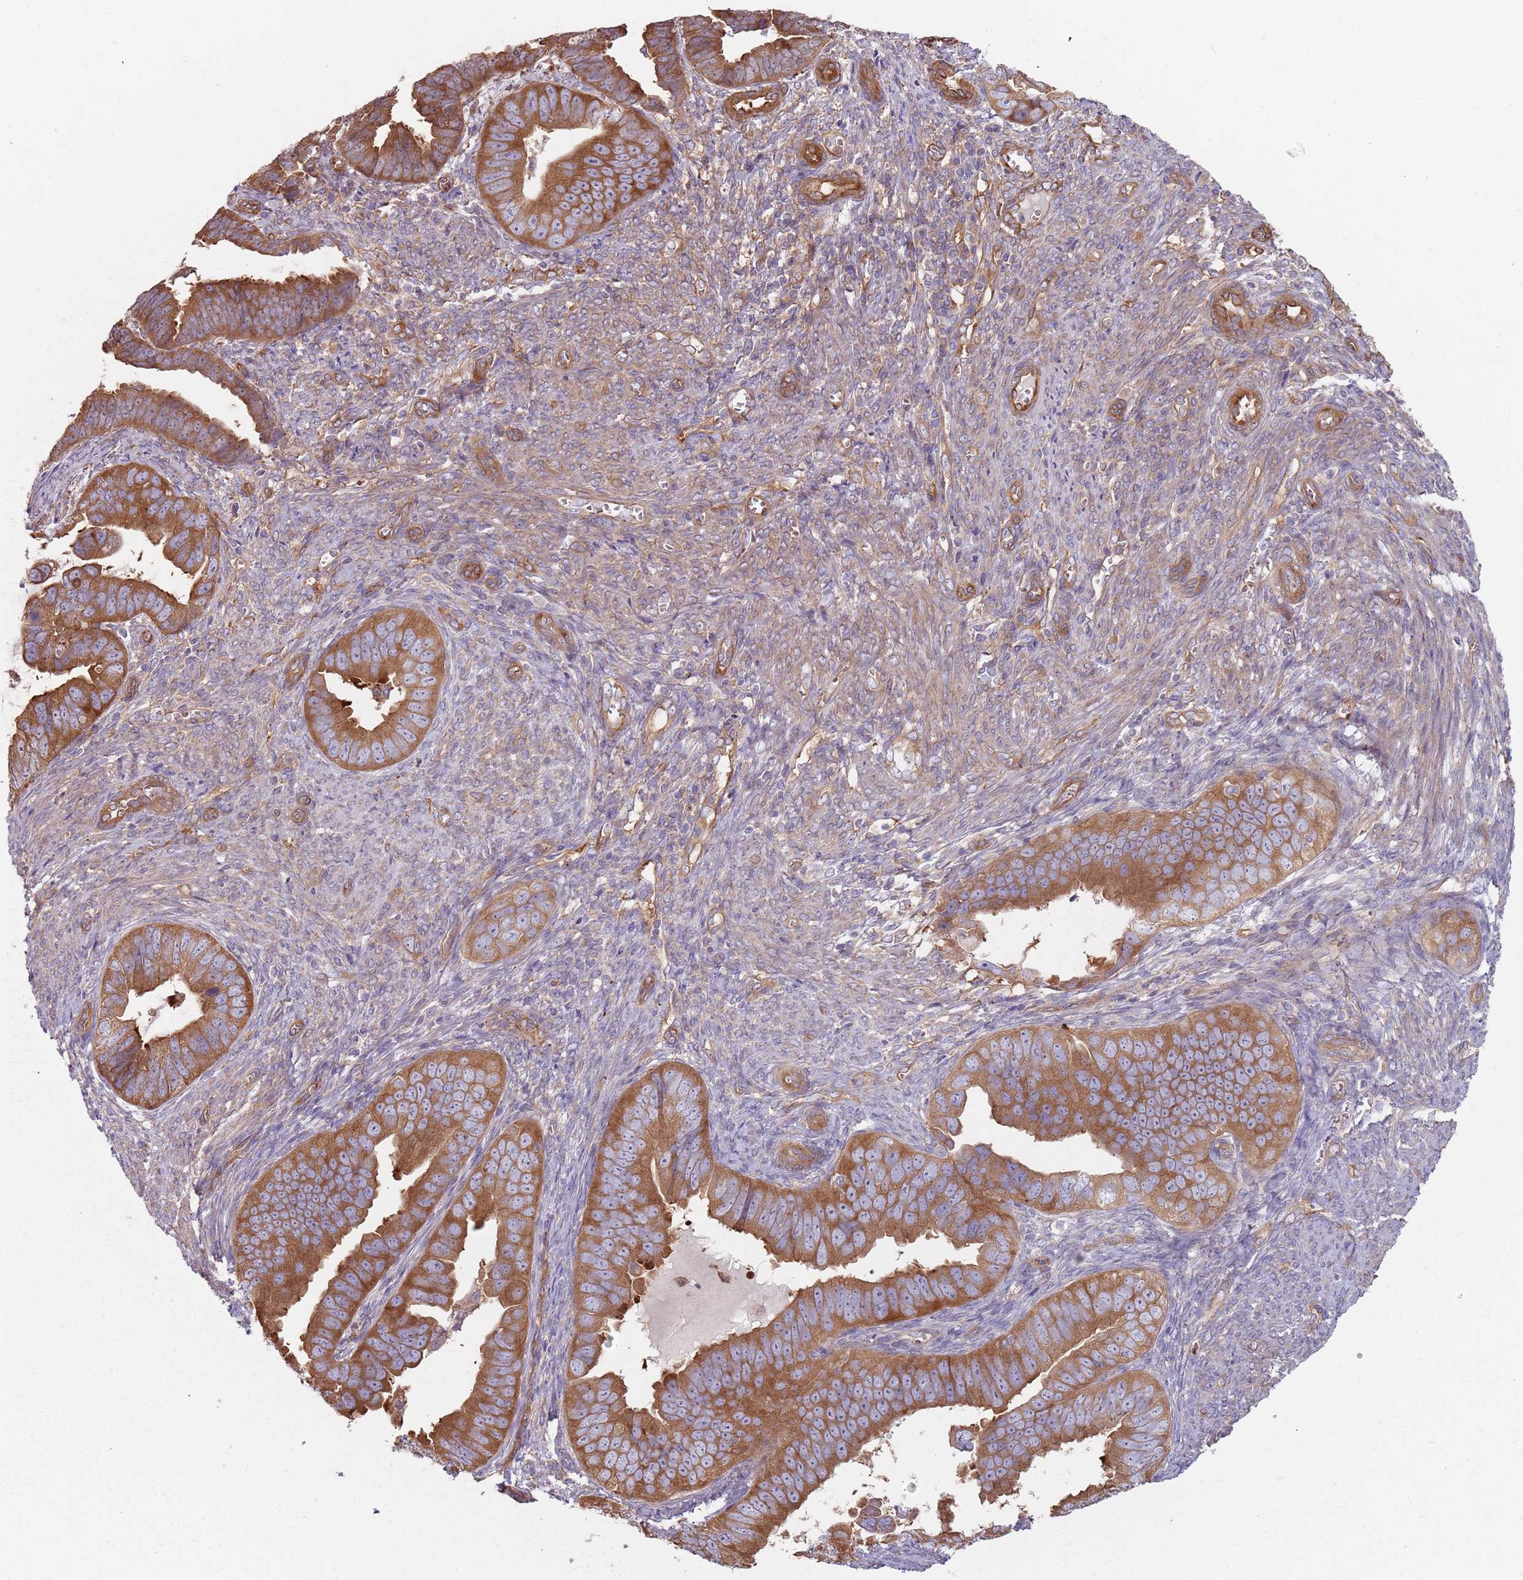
{"staining": {"intensity": "moderate", "quantity": ">75%", "location": "cytoplasmic/membranous"}, "tissue": "endometrial cancer", "cell_type": "Tumor cells", "image_type": "cancer", "snomed": [{"axis": "morphology", "description": "Adenocarcinoma, NOS"}, {"axis": "topography", "description": "Endometrium"}], "caption": "A micrograph of human endometrial adenocarcinoma stained for a protein reveals moderate cytoplasmic/membranous brown staining in tumor cells.", "gene": "SPDL1", "patient": {"sex": "female", "age": 75}}